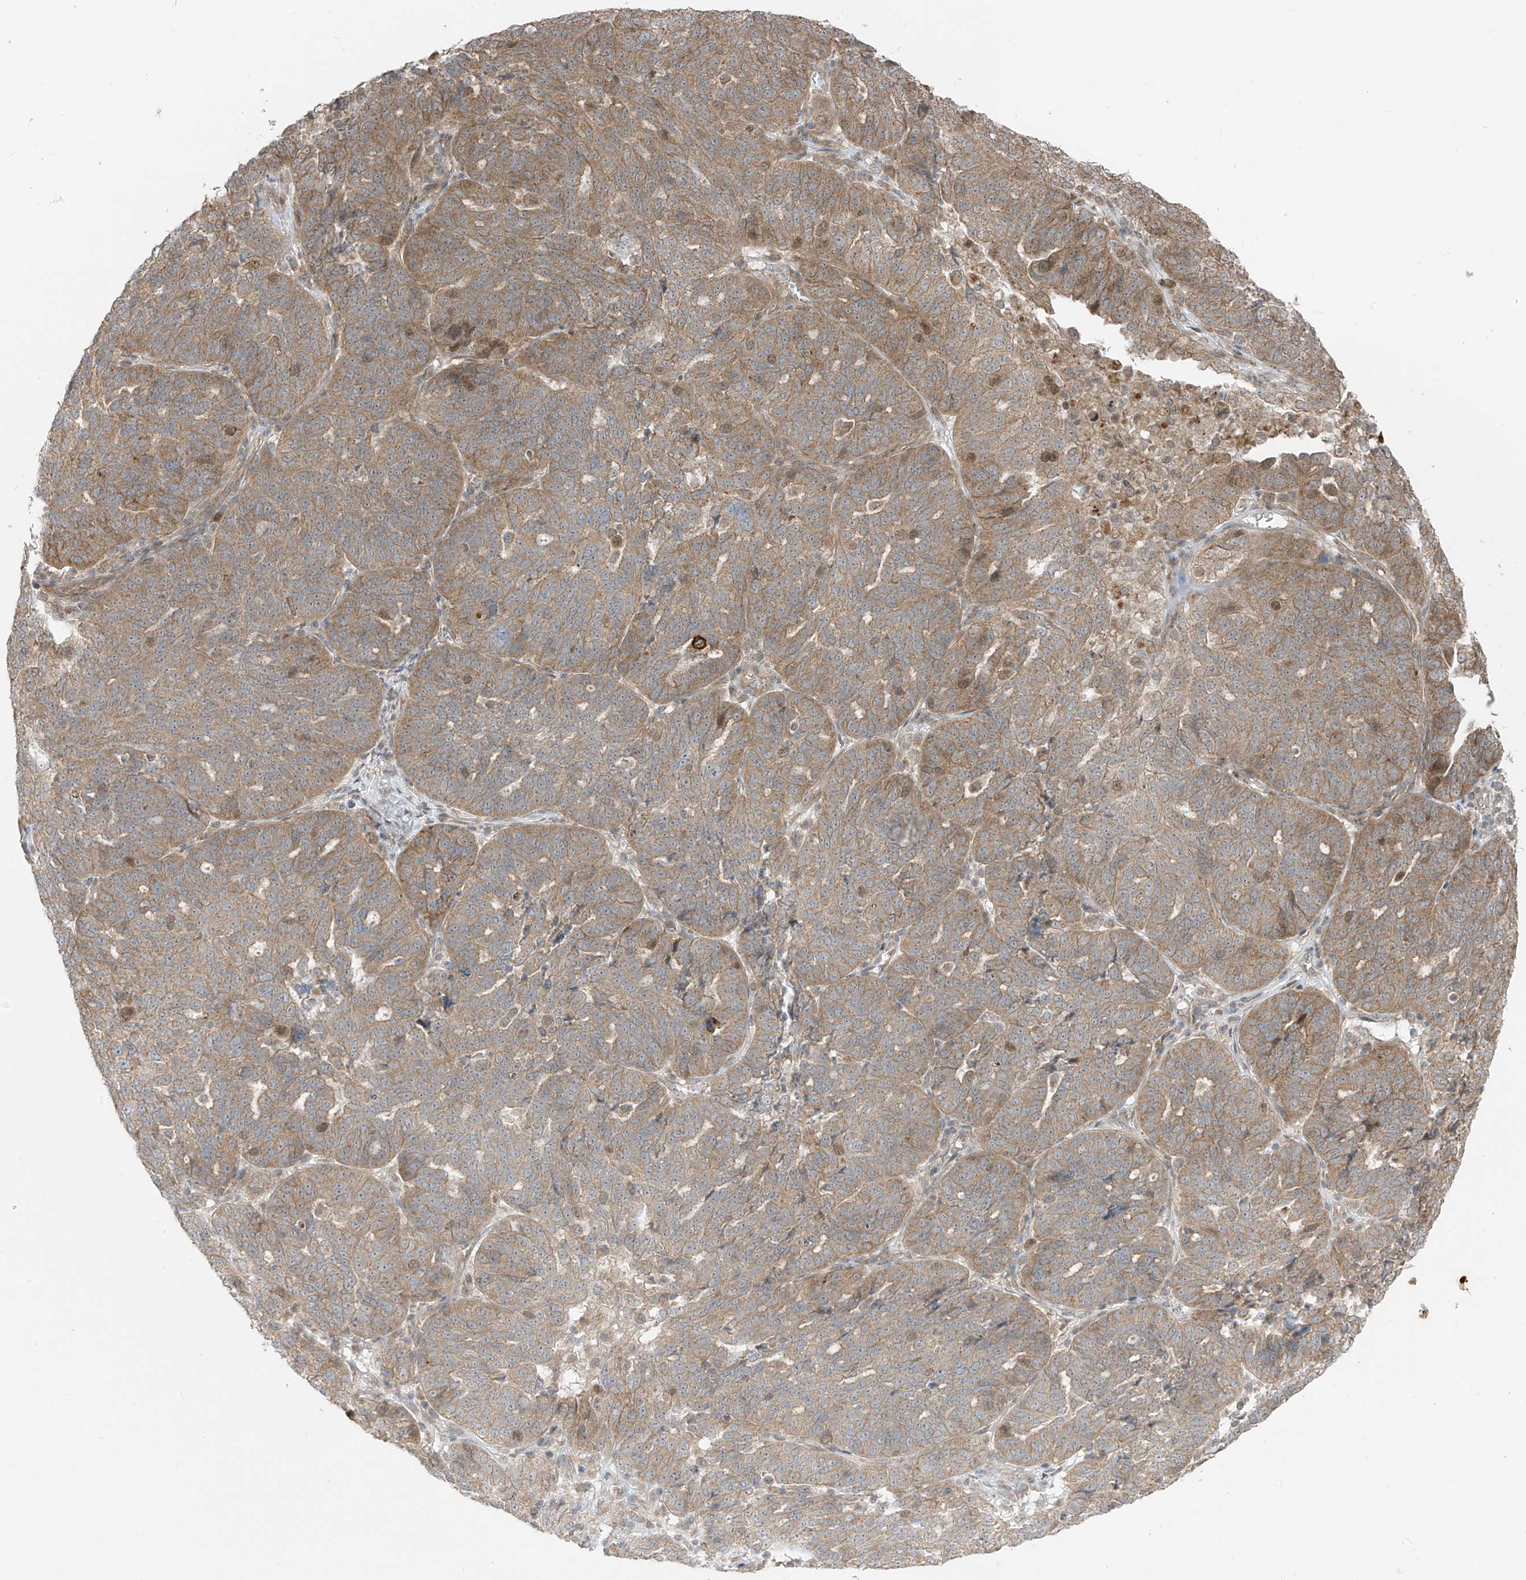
{"staining": {"intensity": "moderate", "quantity": ">75%", "location": "cytoplasmic/membranous"}, "tissue": "ovarian cancer", "cell_type": "Tumor cells", "image_type": "cancer", "snomed": [{"axis": "morphology", "description": "Cystadenocarcinoma, serous, NOS"}, {"axis": "topography", "description": "Ovary"}], "caption": "Protein expression analysis of human ovarian serous cystadenocarcinoma reveals moderate cytoplasmic/membranous positivity in about >75% of tumor cells.", "gene": "PDE11A", "patient": {"sex": "female", "age": 59}}